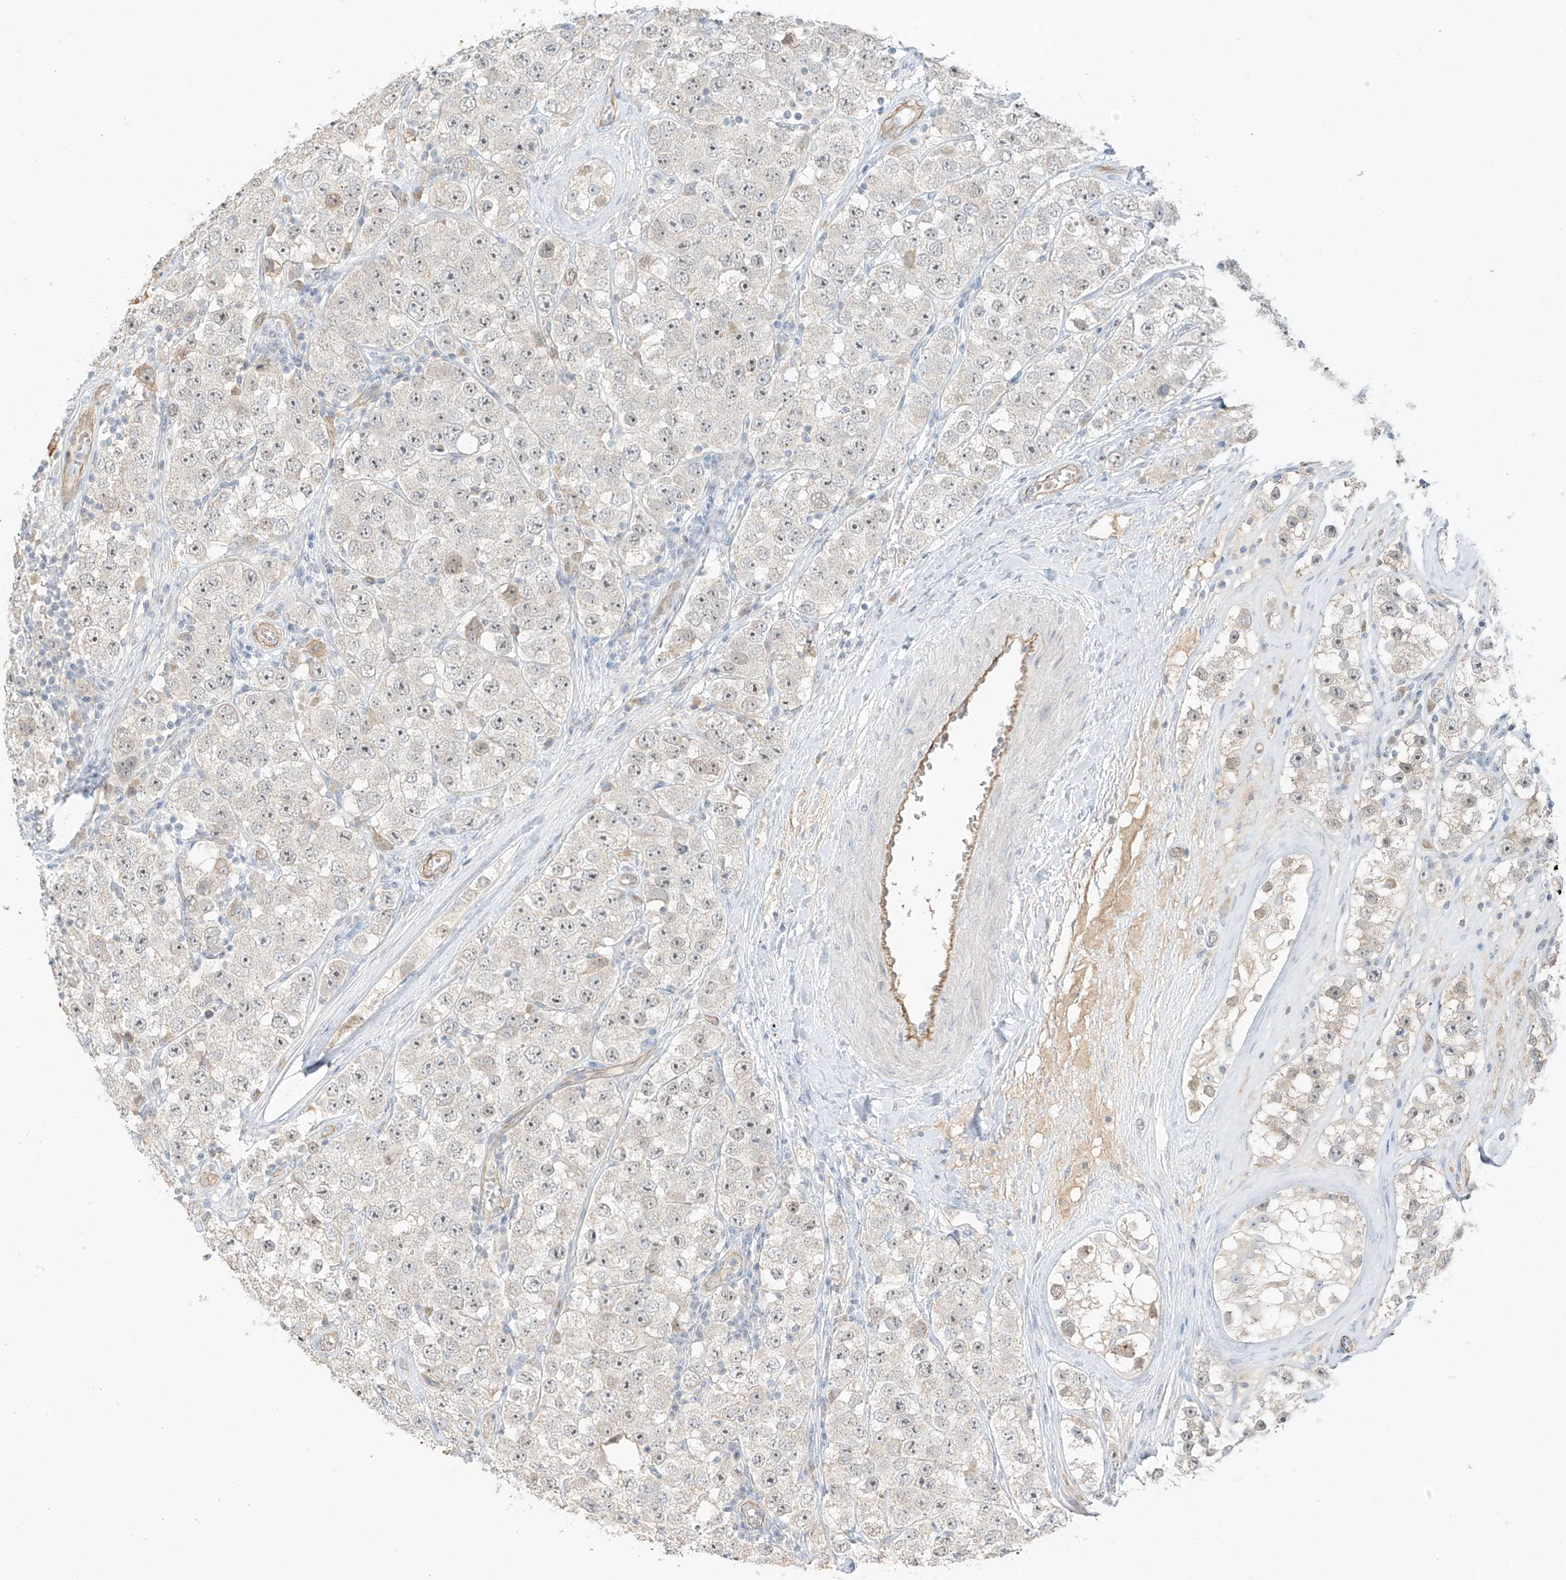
{"staining": {"intensity": "negative", "quantity": "none", "location": "none"}, "tissue": "testis cancer", "cell_type": "Tumor cells", "image_type": "cancer", "snomed": [{"axis": "morphology", "description": "Seminoma, NOS"}, {"axis": "topography", "description": "Testis"}], "caption": "Tumor cells are negative for protein expression in human testis cancer (seminoma).", "gene": "C2orf42", "patient": {"sex": "male", "age": 28}}